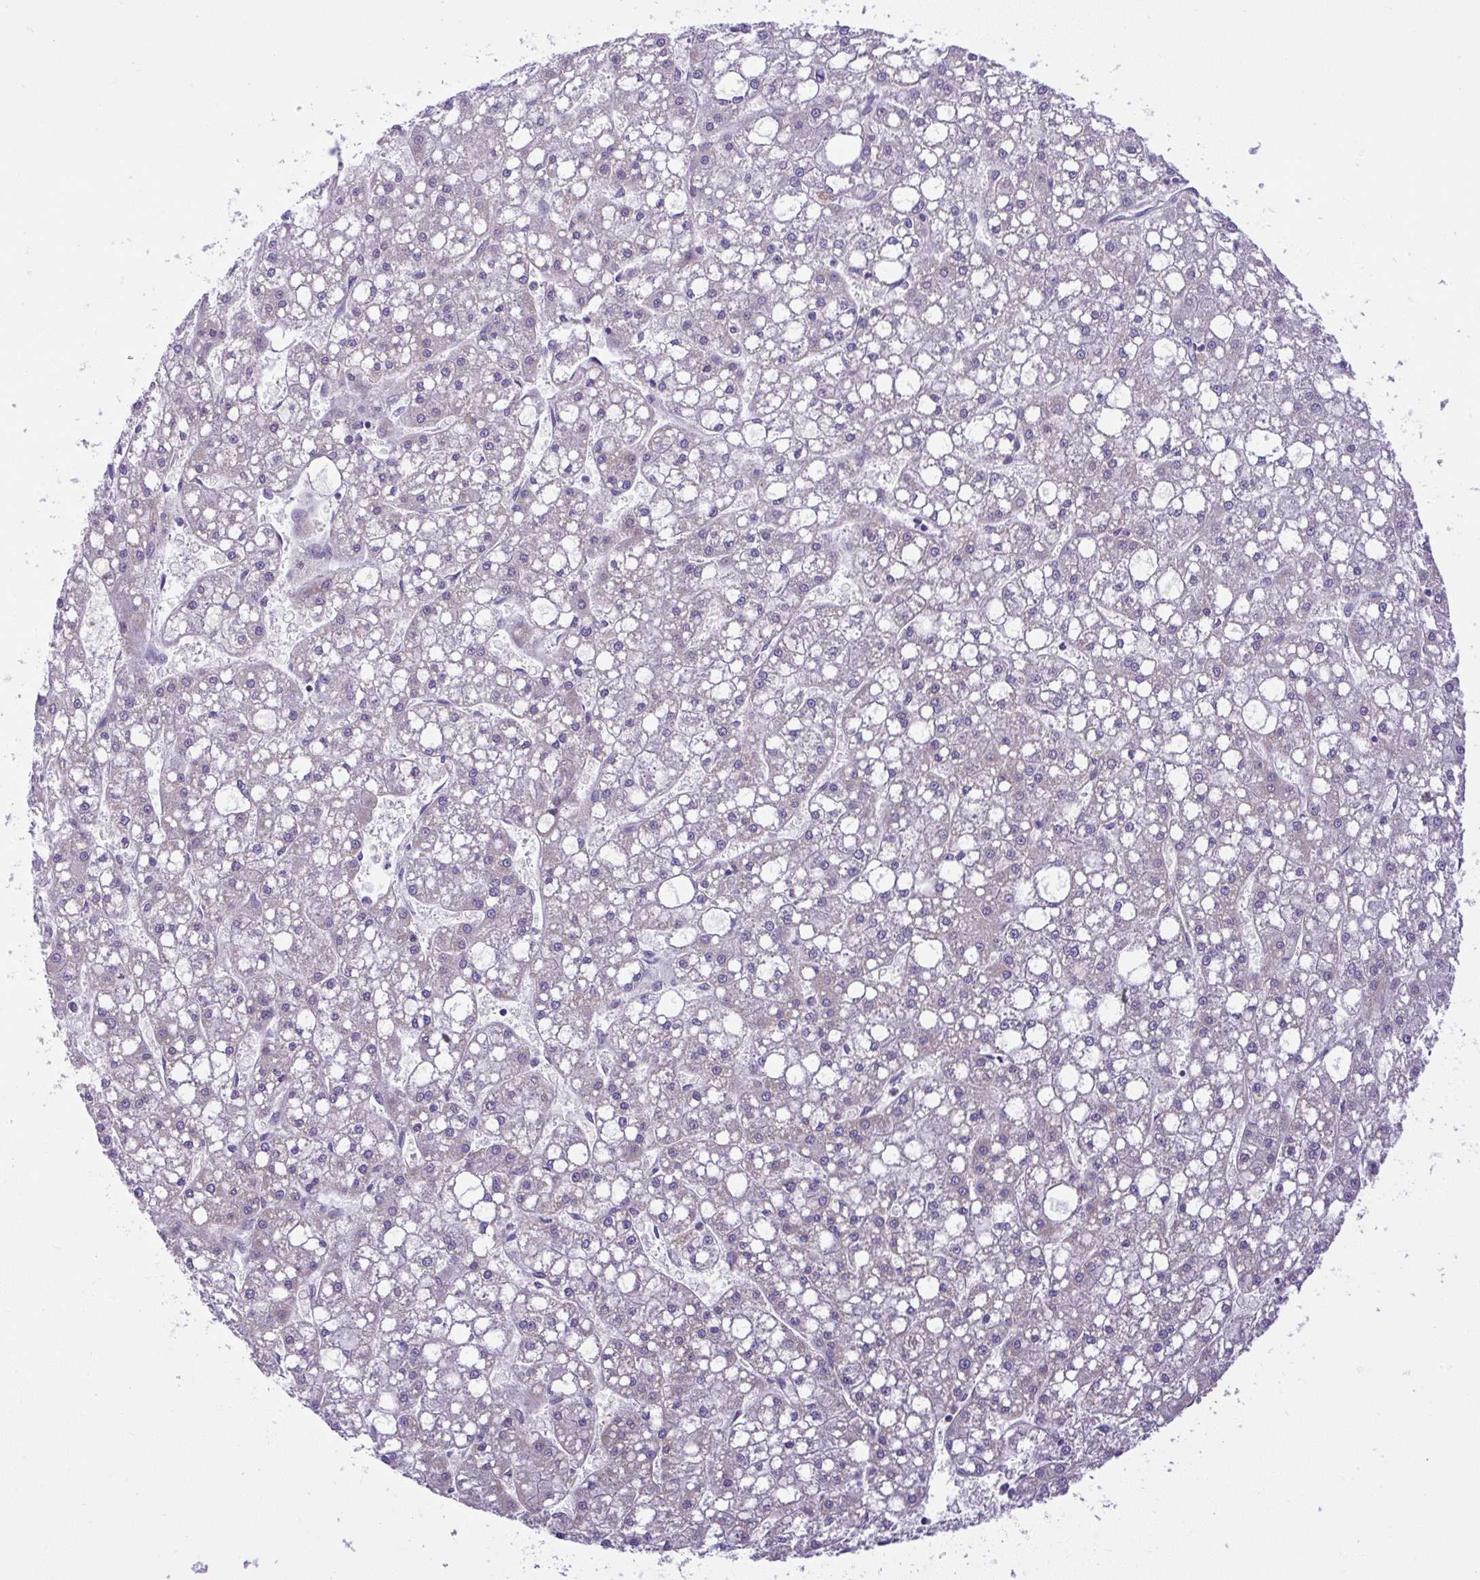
{"staining": {"intensity": "negative", "quantity": "none", "location": "none"}, "tissue": "liver cancer", "cell_type": "Tumor cells", "image_type": "cancer", "snomed": [{"axis": "morphology", "description": "Carcinoma, Hepatocellular, NOS"}, {"axis": "topography", "description": "Liver"}], "caption": "This is a photomicrograph of immunohistochemistry staining of liver cancer, which shows no expression in tumor cells.", "gene": "CHIA", "patient": {"sex": "male", "age": 67}}